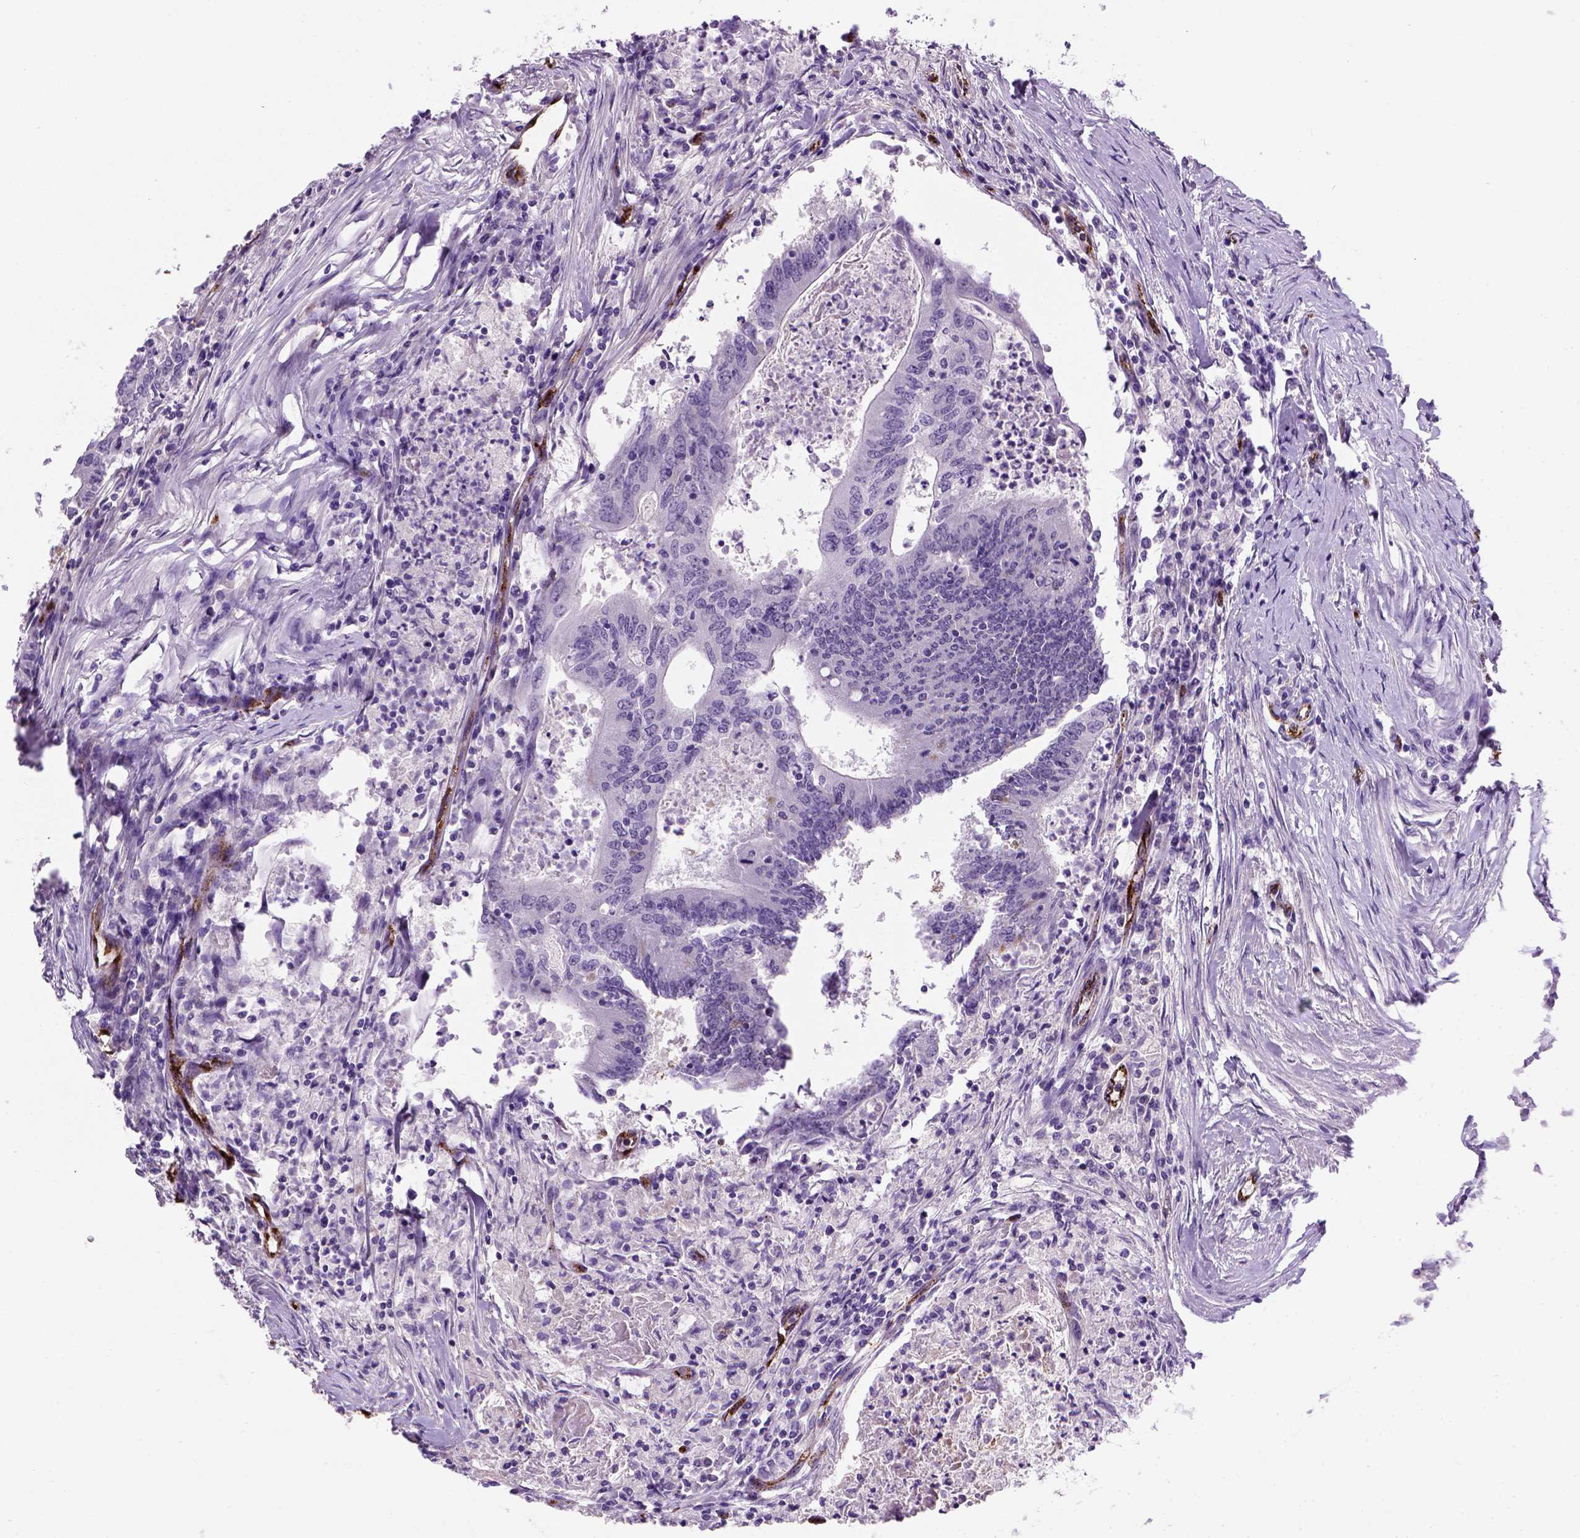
{"staining": {"intensity": "negative", "quantity": "none", "location": "none"}, "tissue": "colorectal cancer", "cell_type": "Tumor cells", "image_type": "cancer", "snomed": [{"axis": "morphology", "description": "Adenocarcinoma, NOS"}, {"axis": "topography", "description": "Colon"}], "caption": "Colorectal adenocarcinoma stained for a protein using IHC demonstrates no expression tumor cells.", "gene": "VWF", "patient": {"sex": "female", "age": 70}}